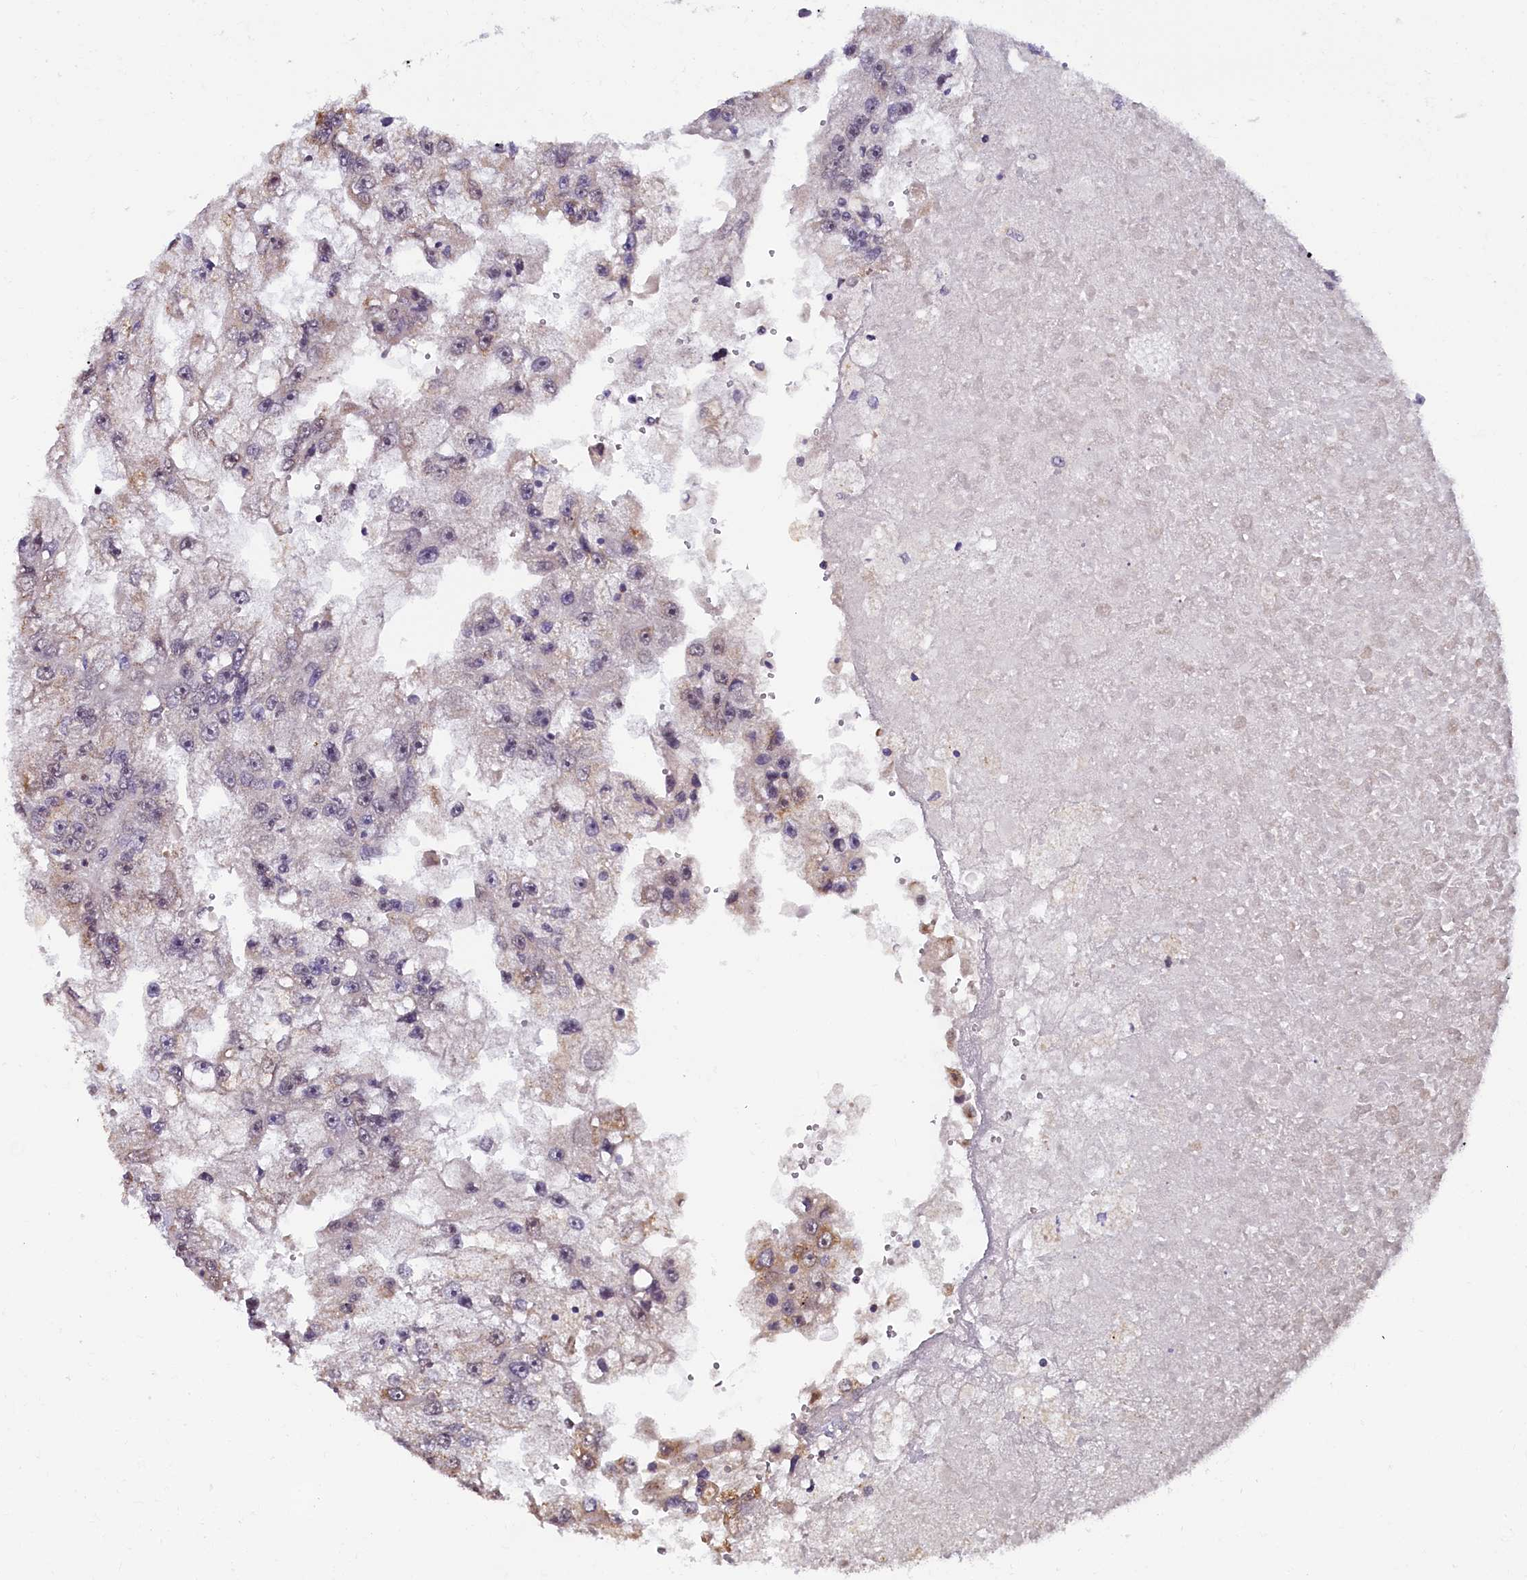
{"staining": {"intensity": "weak", "quantity": "<25%", "location": "cytoplasmic/membranous"}, "tissue": "renal cancer", "cell_type": "Tumor cells", "image_type": "cancer", "snomed": [{"axis": "morphology", "description": "Adenocarcinoma, NOS"}, {"axis": "topography", "description": "Kidney"}], "caption": "Immunohistochemical staining of human renal cancer exhibits no significant expression in tumor cells.", "gene": "NCBP1", "patient": {"sex": "male", "age": 63}}